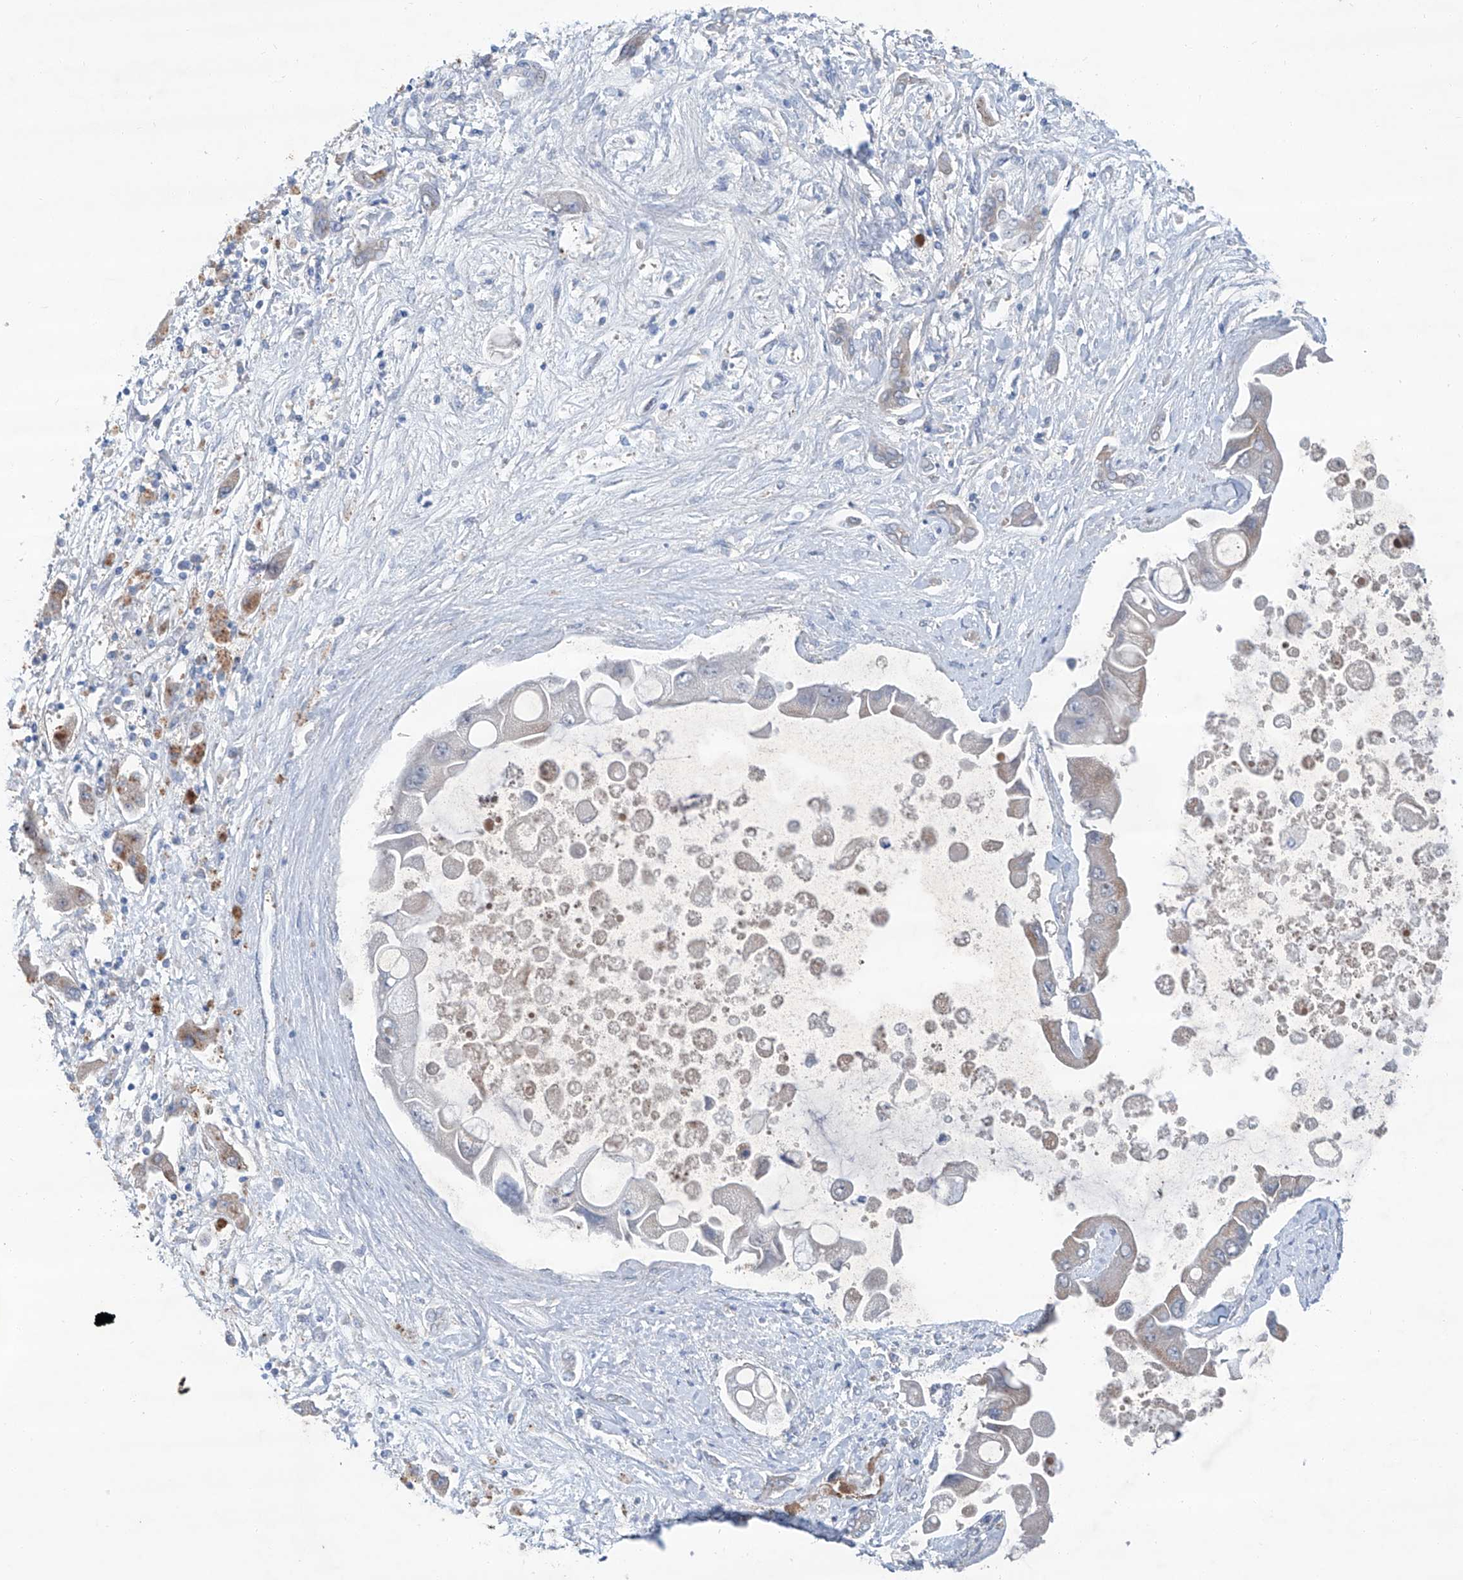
{"staining": {"intensity": "weak", "quantity": "<25%", "location": "cytoplasmic/membranous"}, "tissue": "liver cancer", "cell_type": "Tumor cells", "image_type": "cancer", "snomed": [{"axis": "morphology", "description": "Cholangiocarcinoma"}, {"axis": "topography", "description": "Liver"}], "caption": "Tumor cells are negative for brown protein staining in liver cholangiocarcinoma.", "gene": "SIX4", "patient": {"sex": "male", "age": 50}}